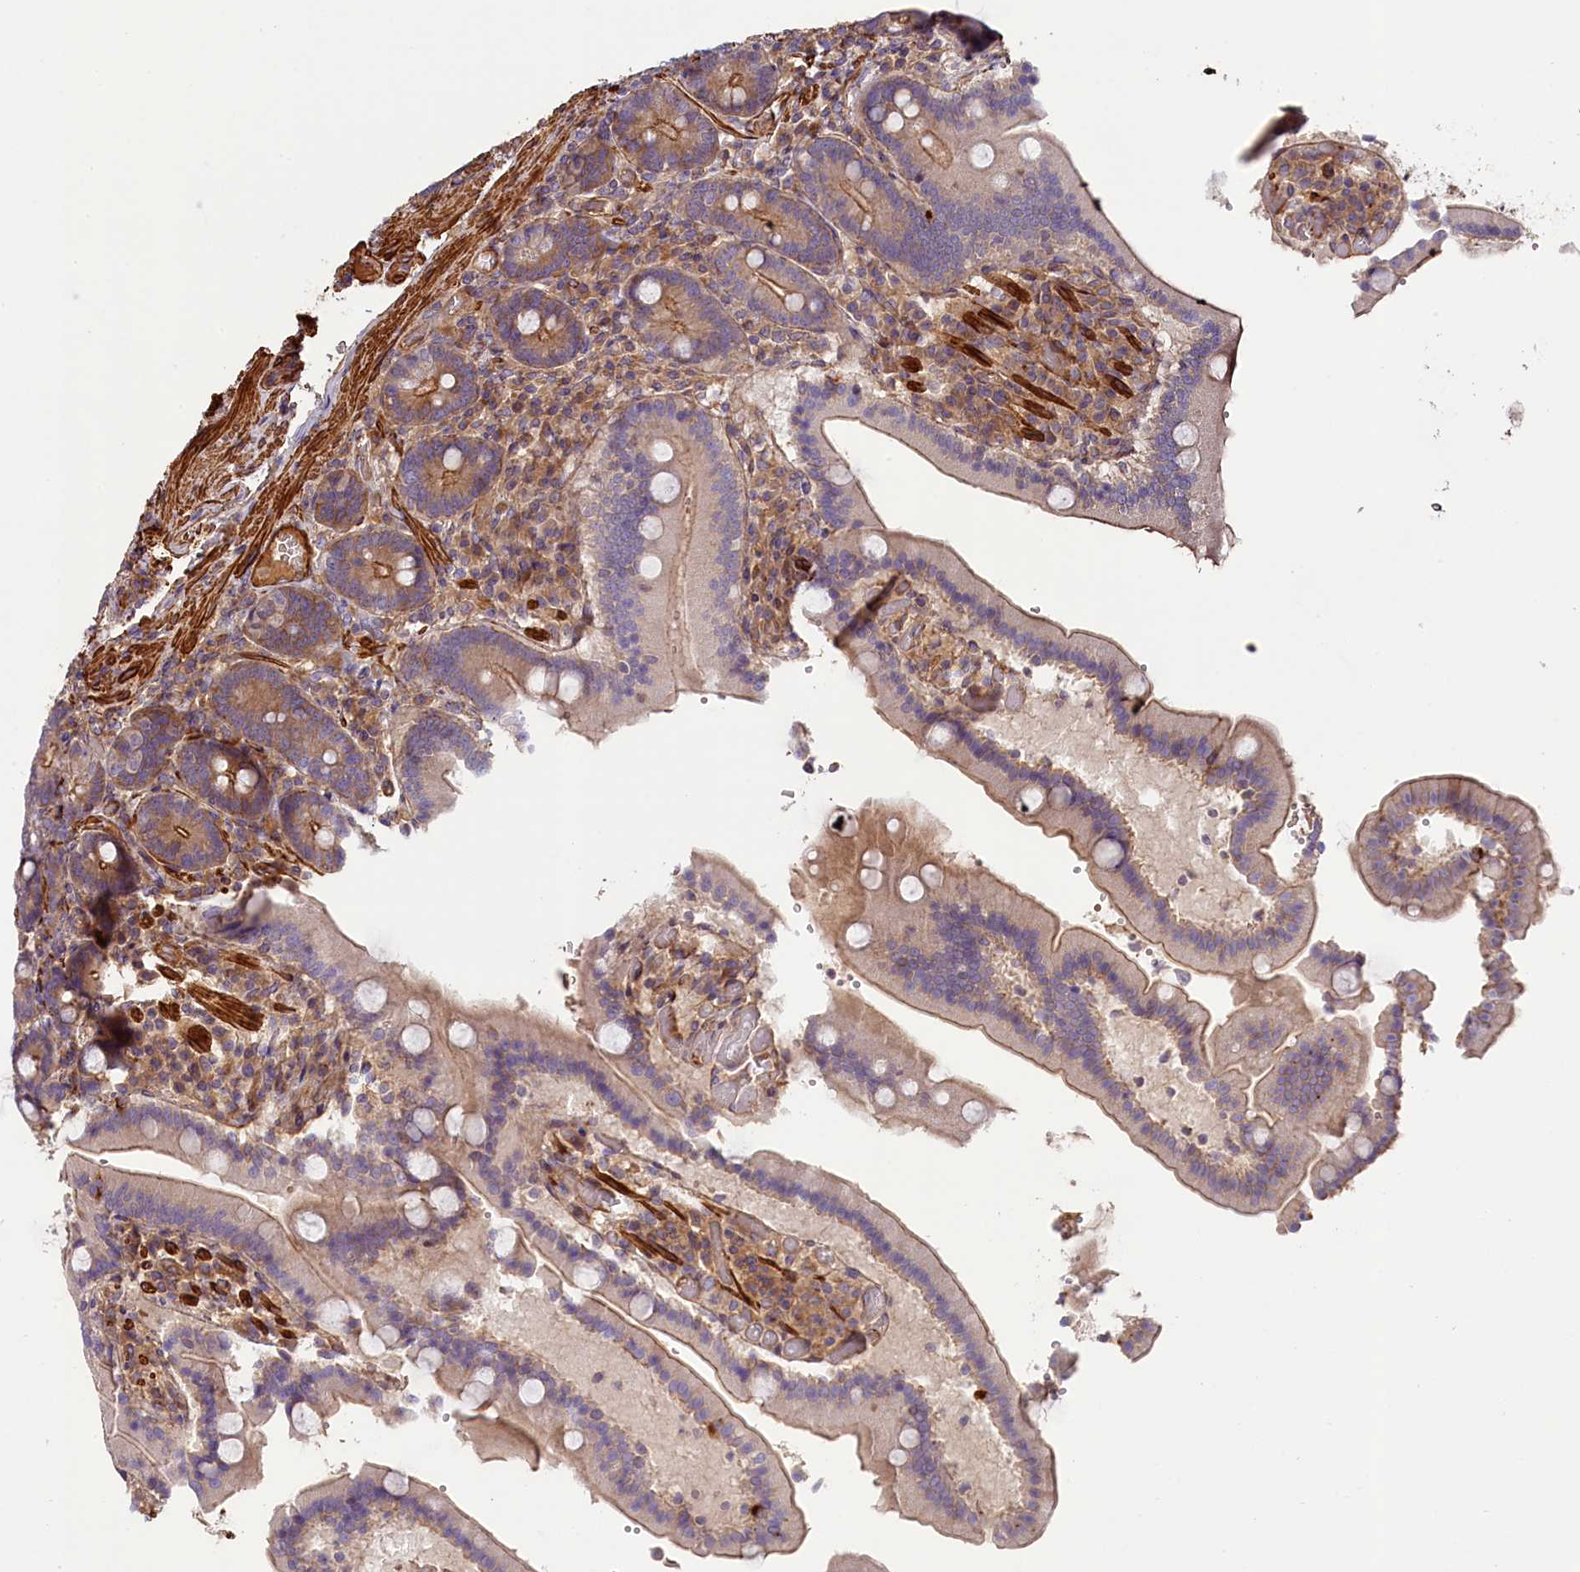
{"staining": {"intensity": "weak", "quantity": "25%-75%", "location": "cytoplasmic/membranous"}, "tissue": "duodenum", "cell_type": "Glandular cells", "image_type": "normal", "snomed": [{"axis": "morphology", "description": "Normal tissue, NOS"}, {"axis": "topography", "description": "Duodenum"}], "caption": "Duodenum stained with a brown dye exhibits weak cytoplasmic/membranous positive staining in about 25%-75% of glandular cells.", "gene": "FUZ", "patient": {"sex": "female", "age": 62}}